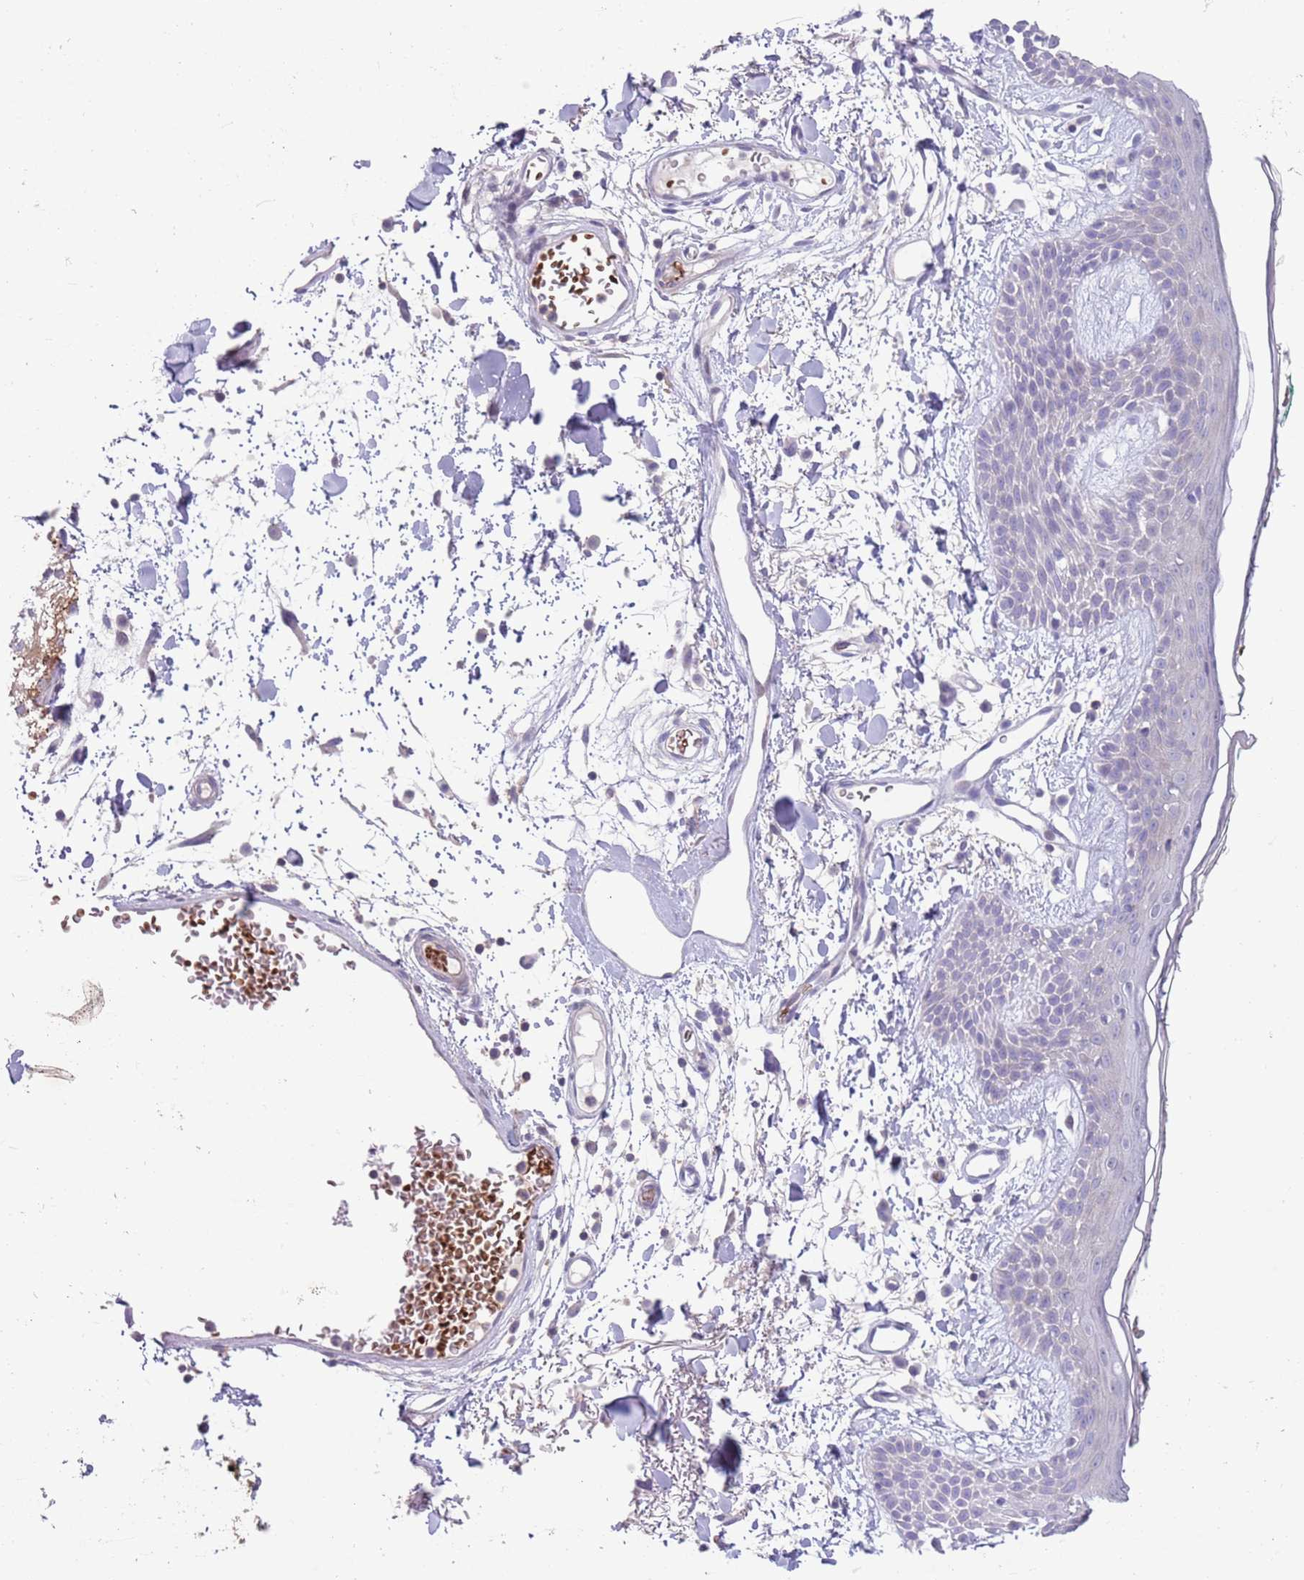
{"staining": {"intensity": "negative", "quantity": "none", "location": "none"}, "tissue": "skin", "cell_type": "Fibroblasts", "image_type": "normal", "snomed": [{"axis": "morphology", "description": "Normal tissue, NOS"}, {"axis": "topography", "description": "Skin"}], "caption": "Immunohistochemistry image of unremarkable human skin stained for a protein (brown), which shows no positivity in fibroblasts. The staining is performed using DAB brown chromogen with nuclei counter-stained in using hematoxylin.", "gene": "ZNF14", "patient": {"sex": "male", "age": 79}}